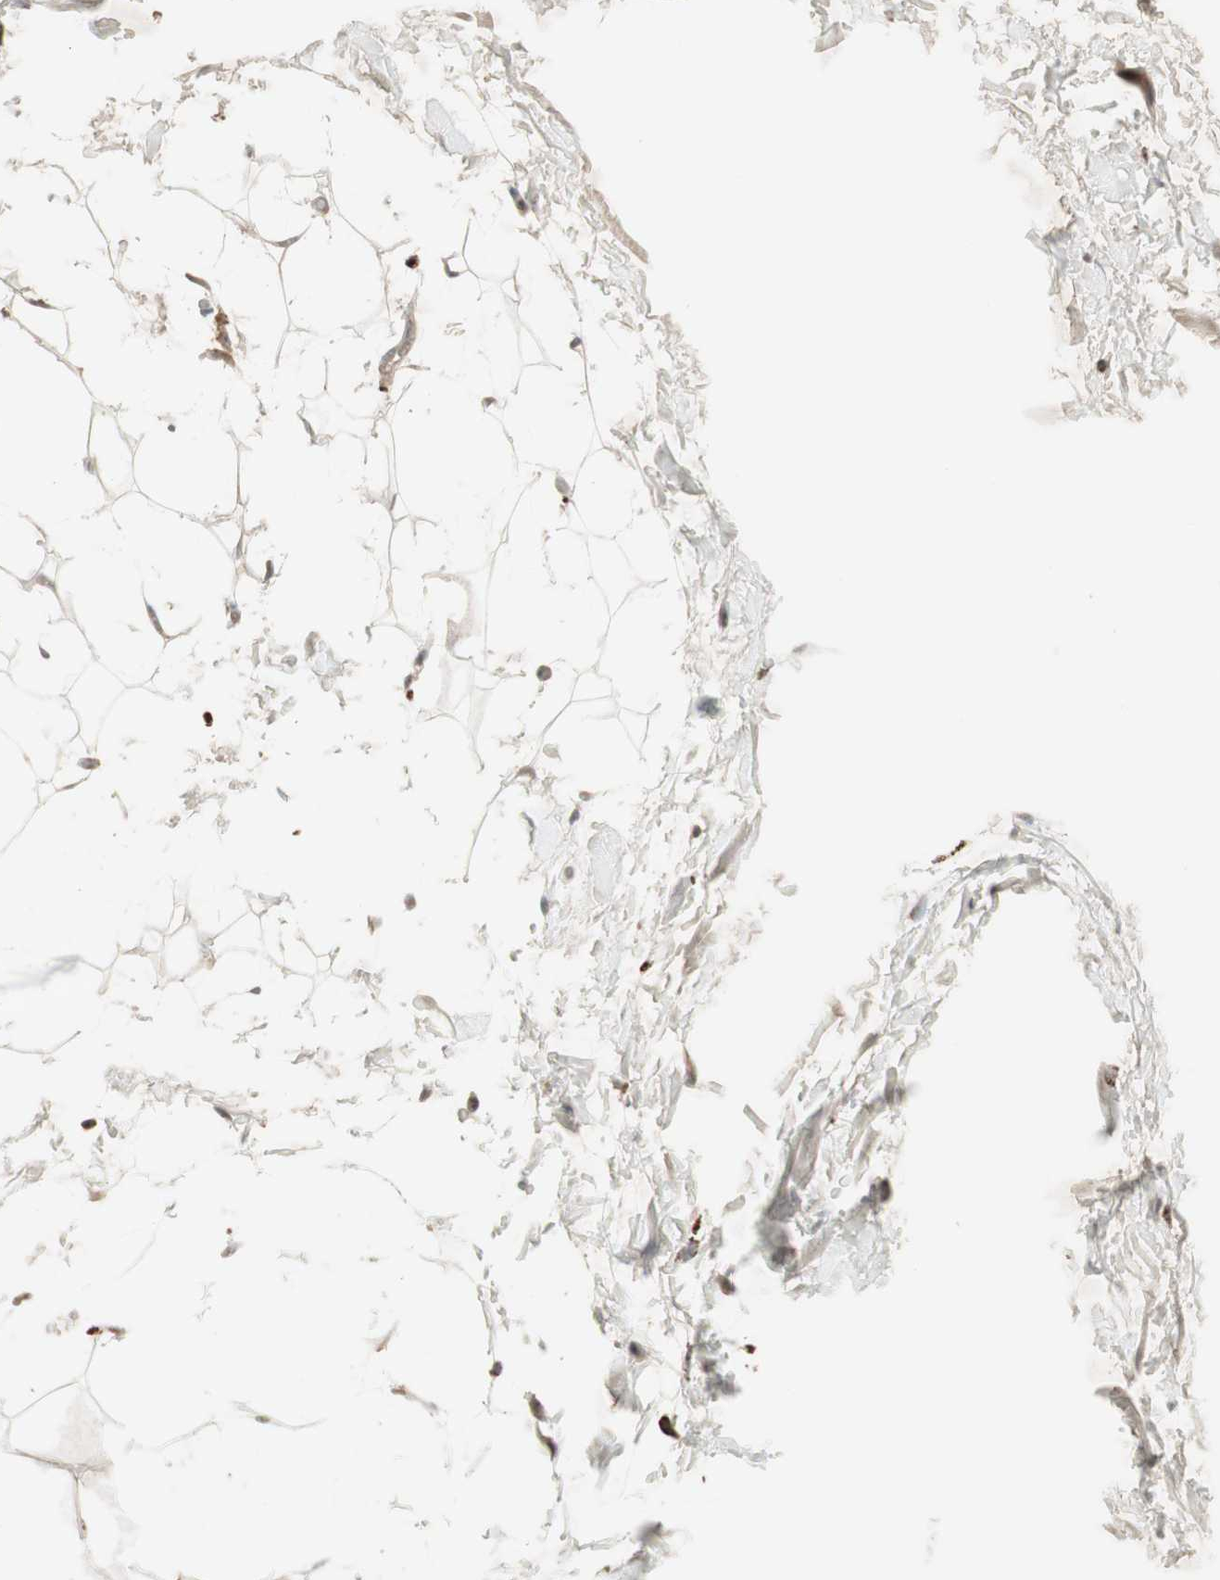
{"staining": {"intensity": "moderate", "quantity": ">75%", "location": "cytoplasmic/membranous"}, "tissue": "adipose tissue", "cell_type": "Adipocytes", "image_type": "normal", "snomed": [{"axis": "morphology", "description": "Normal tissue, NOS"}, {"axis": "topography", "description": "Soft tissue"}], "caption": "There is medium levels of moderate cytoplasmic/membranous expression in adipocytes of normal adipose tissue, as demonstrated by immunohistochemical staining (brown color).", "gene": "MSH6", "patient": {"sex": "male", "age": 72}}